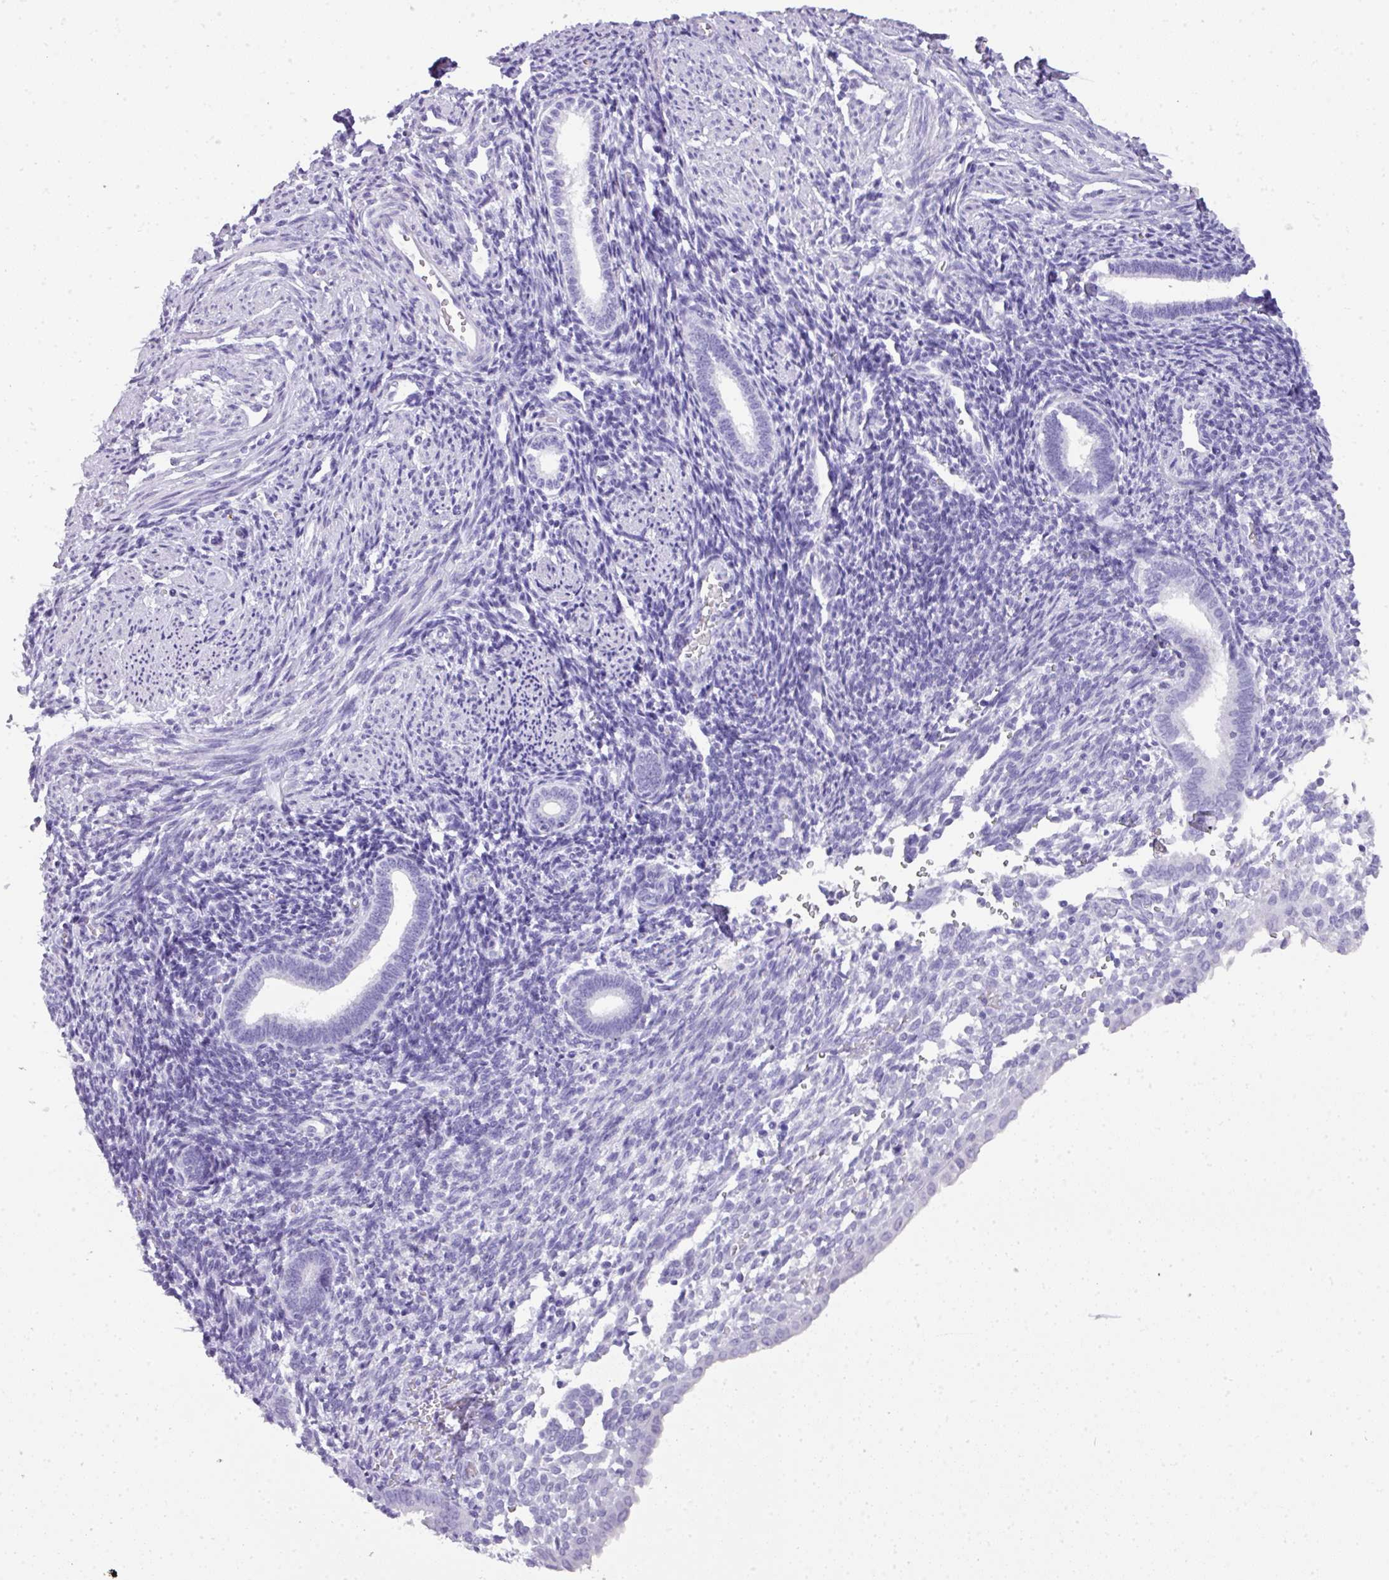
{"staining": {"intensity": "negative", "quantity": "none", "location": "none"}, "tissue": "endometrium", "cell_type": "Cells in endometrial stroma", "image_type": "normal", "snomed": [{"axis": "morphology", "description": "Normal tissue, NOS"}, {"axis": "topography", "description": "Endometrium"}], "caption": "DAB immunohistochemical staining of normal endometrium shows no significant expression in cells in endometrial stroma.", "gene": "TNP1", "patient": {"sex": "female", "age": 32}}